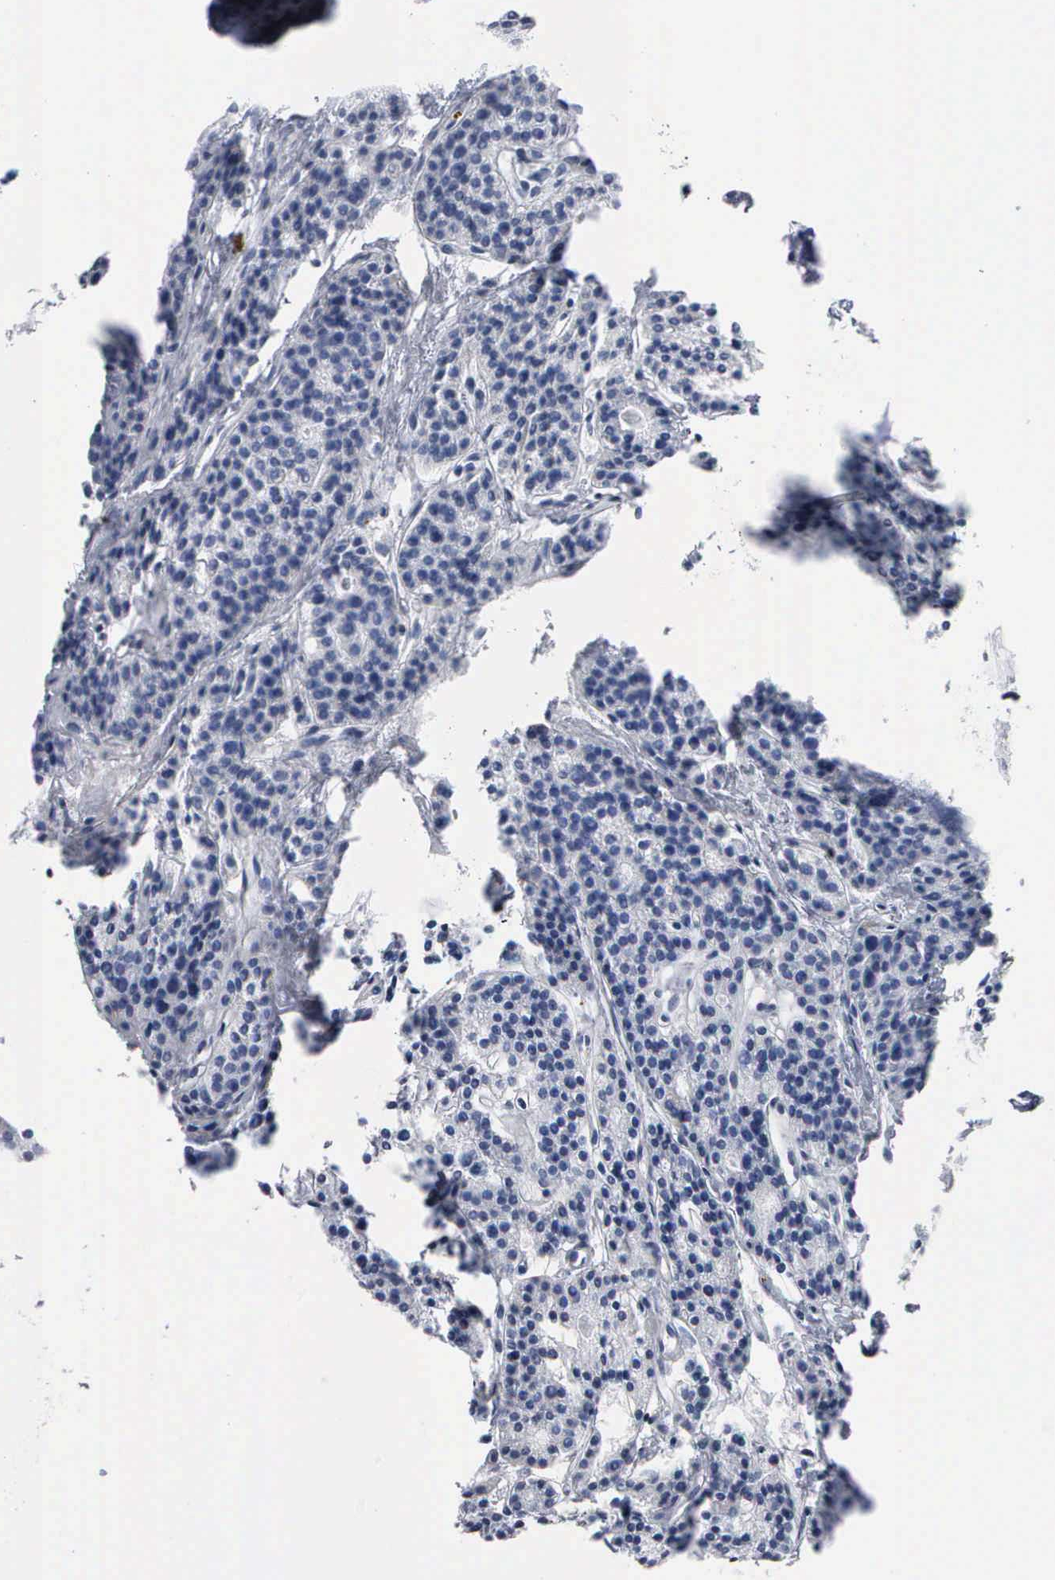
{"staining": {"intensity": "negative", "quantity": "none", "location": "none"}, "tissue": "parathyroid gland", "cell_type": "Glandular cells", "image_type": "normal", "snomed": [{"axis": "morphology", "description": "Normal tissue, NOS"}, {"axis": "topography", "description": "Parathyroid gland"}], "caption": "Immunohistochemistry (IHC) of unremarkable human parathyroid gland exhibits no expression in glandular cells.", "gene": "CCNB1", "patient": {"sex": "female", "age": 70}}